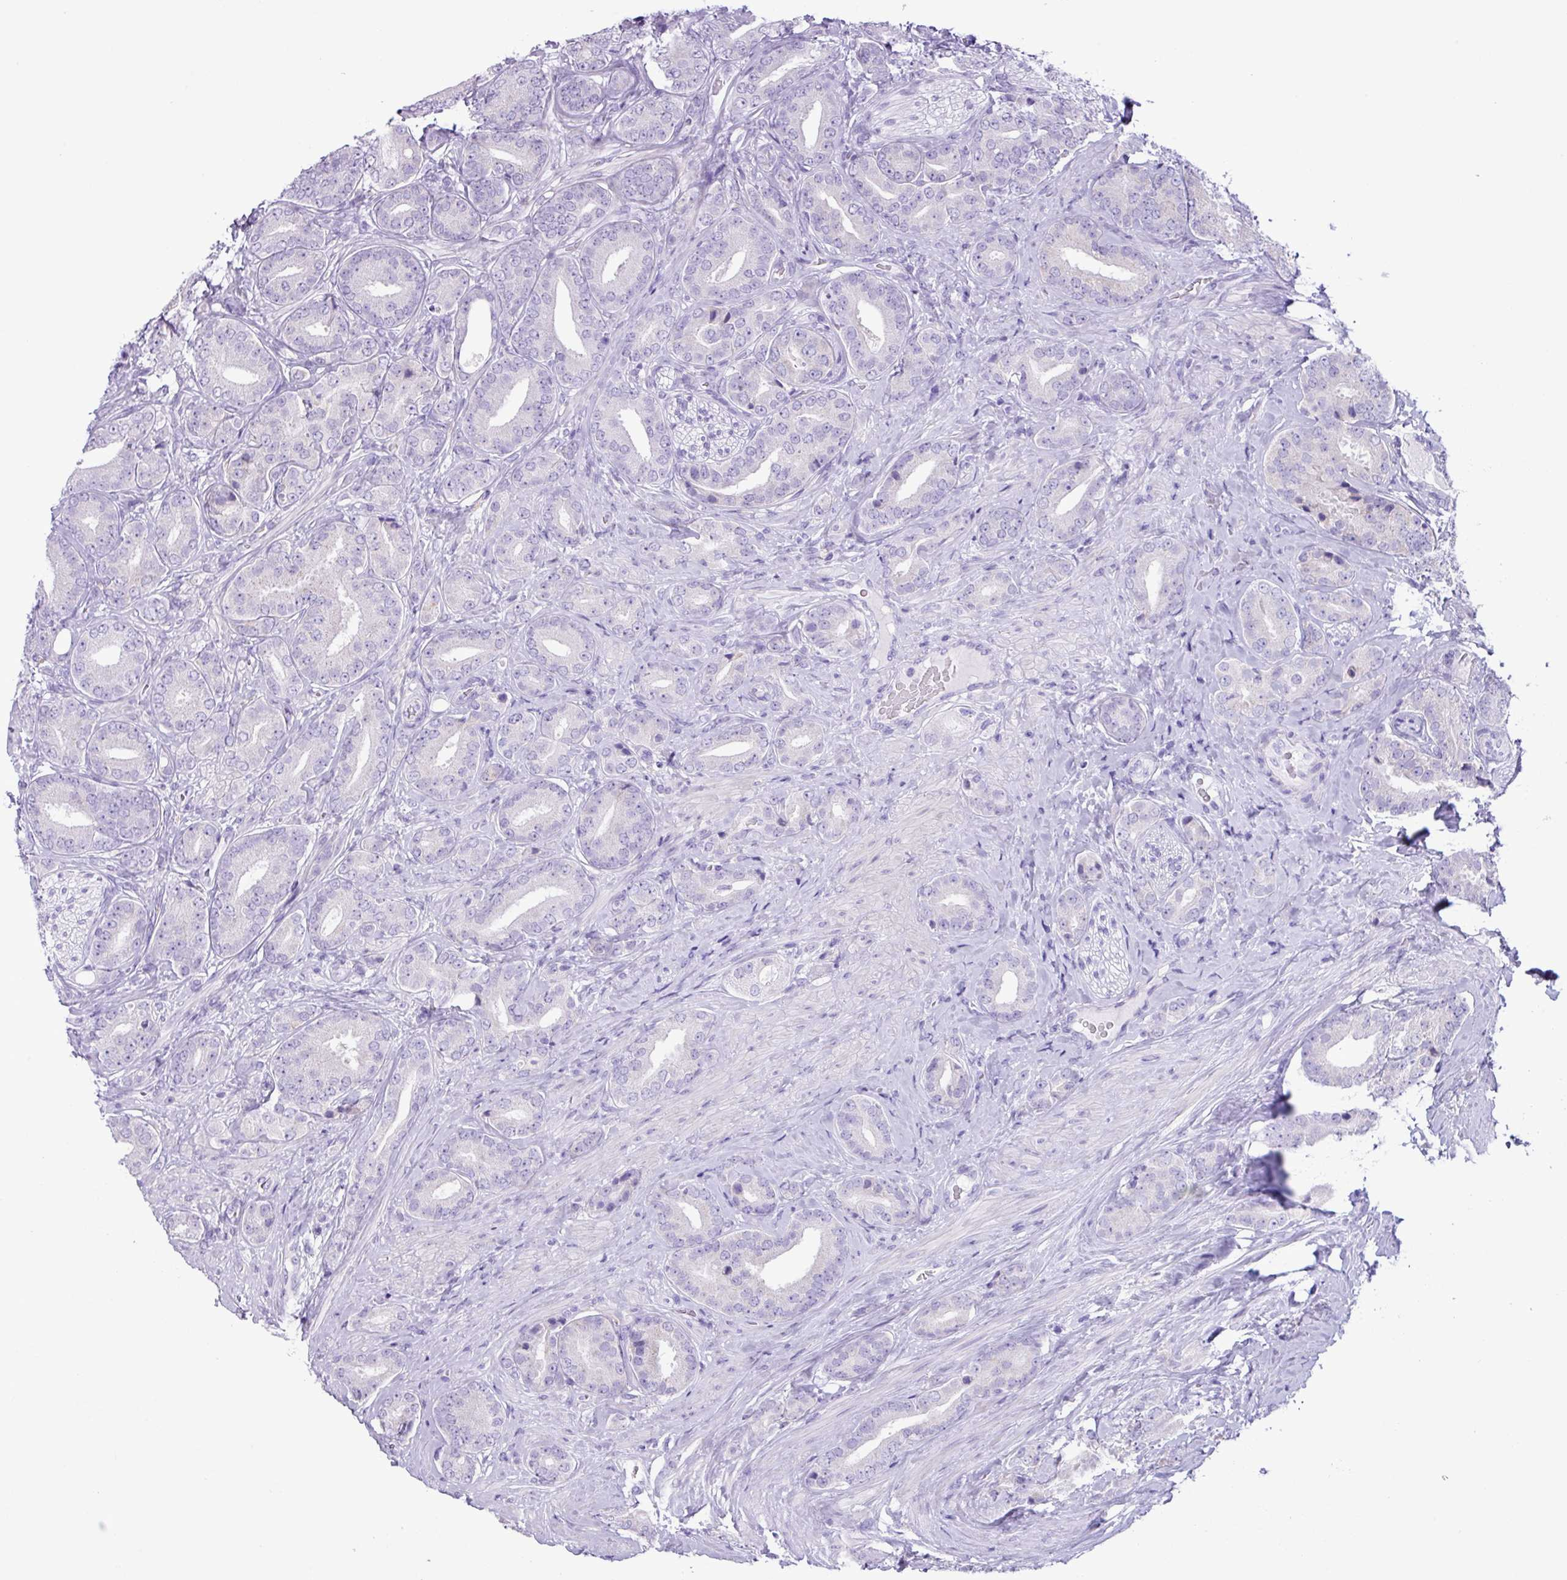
{"staining": {"intensity": "negative", "quantity": "none", "location": "none"}, "tissue": "prostate cancer", "cell_type": "Tumor cells", "image_type": "cancer", "snomed": [{"axis": "morphology", "description": "Adenocarcinoma, High grade"}, {"axis": "topography", "description": "Prostate"}], "caption": "Tumor cells show no significant protein staining in prostate cancer (high-grade adenocarcinoma).", "gene": "AGO3", "patient": {"sex": "male", "age": 63}}